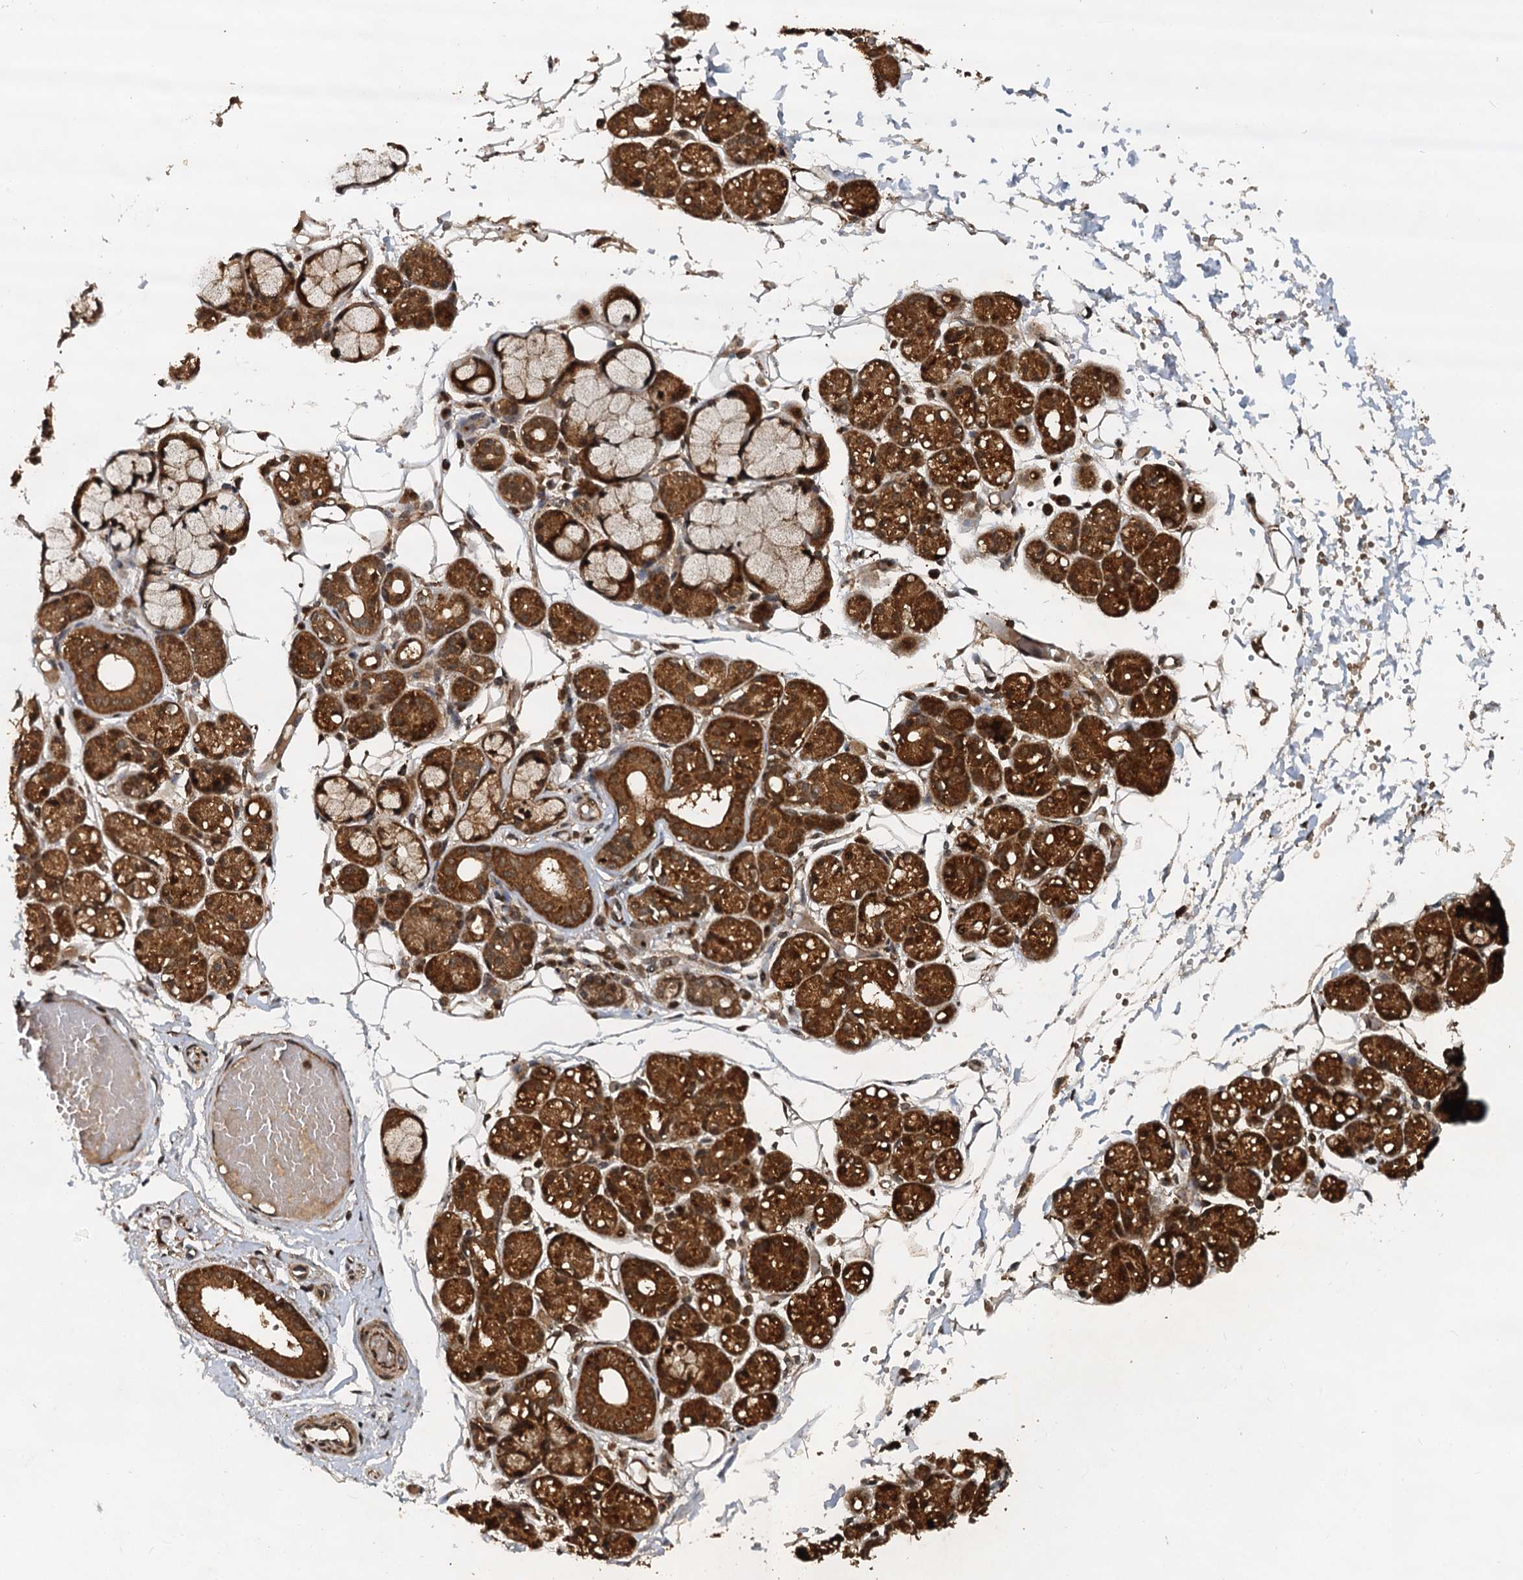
{"staining": {"intensity": "strong", "quantity": ">75%", "location": "cytoplasmic/membranous,nuclear"}, "tissue": "salivary gland", "cell_type": "Glandular cells", "image_type": "normal", "snomed": [{"axis": "morphology", "description": "Normal tissue, NOS"}, {"axis": "topography", "description": "Salivary gland"}], "caption": "Brown immunohistochemical staining in normal human salivary gland displays strong cytoplasmic/membranous,nuclear staining in about >75% of glandular cells. The staining was performed using DAB (3,3'-diaminobenzidine), with brown indicating positive protein expression. Nuclei are stained blue with hematoxylin.", "gene": "STUB1", "patient": {"sex": "male", "age": 63}}